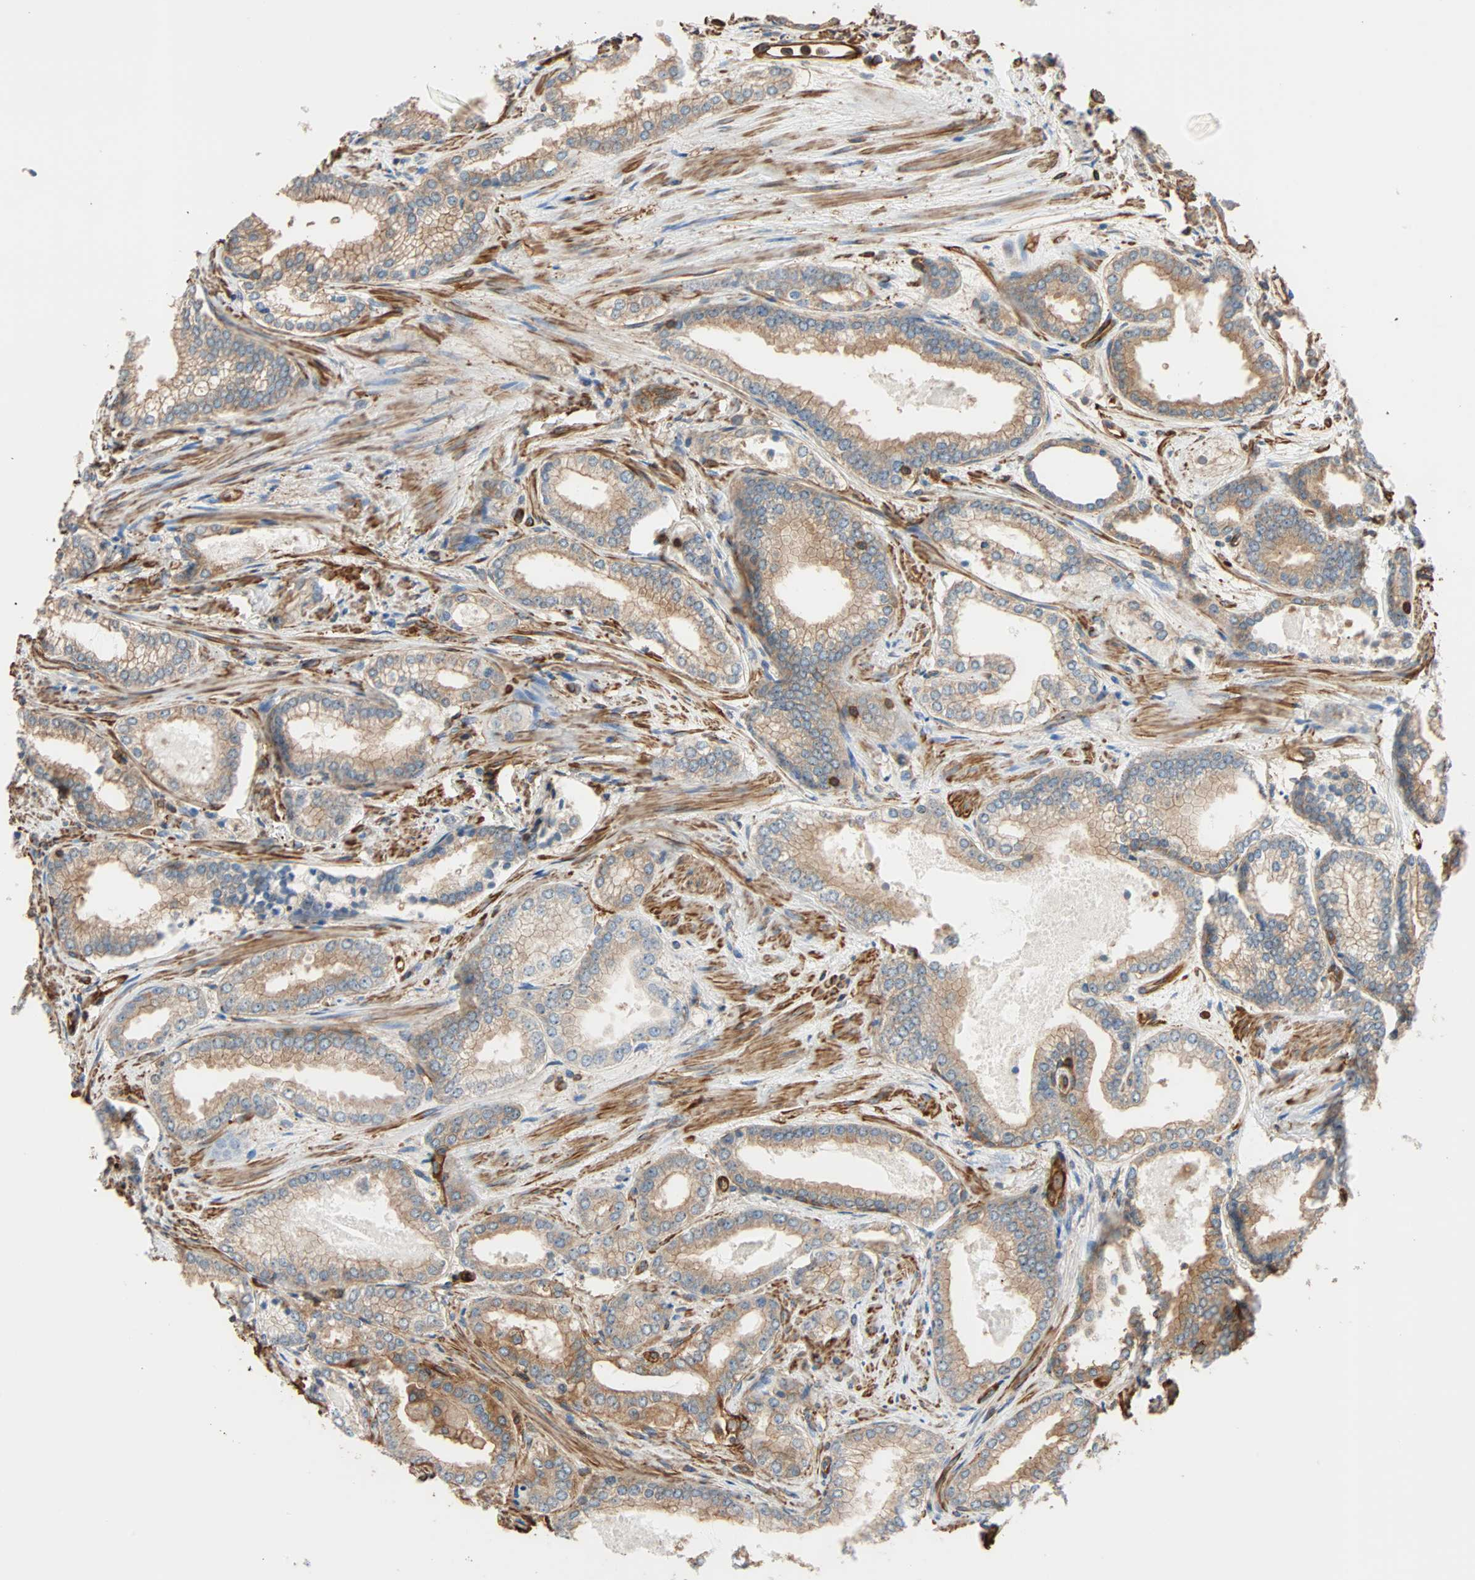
{"staining": {"intensity": "weak", "quantity": ">75%", "location": "cytoplasmic/membranous"}, "tissue": "prostate cancer", "cell_type": "Tumor cells", "image_type": "cancer", "snomed": [{"axis": "morphology", "description": "Adenocarcinoma, Low grade"}, {"axis": "topography", "description": "Prostate"}], "caption": "Prostate adenocarcinoma (low-grade) was stained to show a protein in brown. There is low levels of weak cytoplasmic/membranous expression in approximately >75% of tumor cells. (IHC, brightfield microscopy, high magnification).", "gene": "GALNT10", "patient": {"sex": "male", "age": 60}}